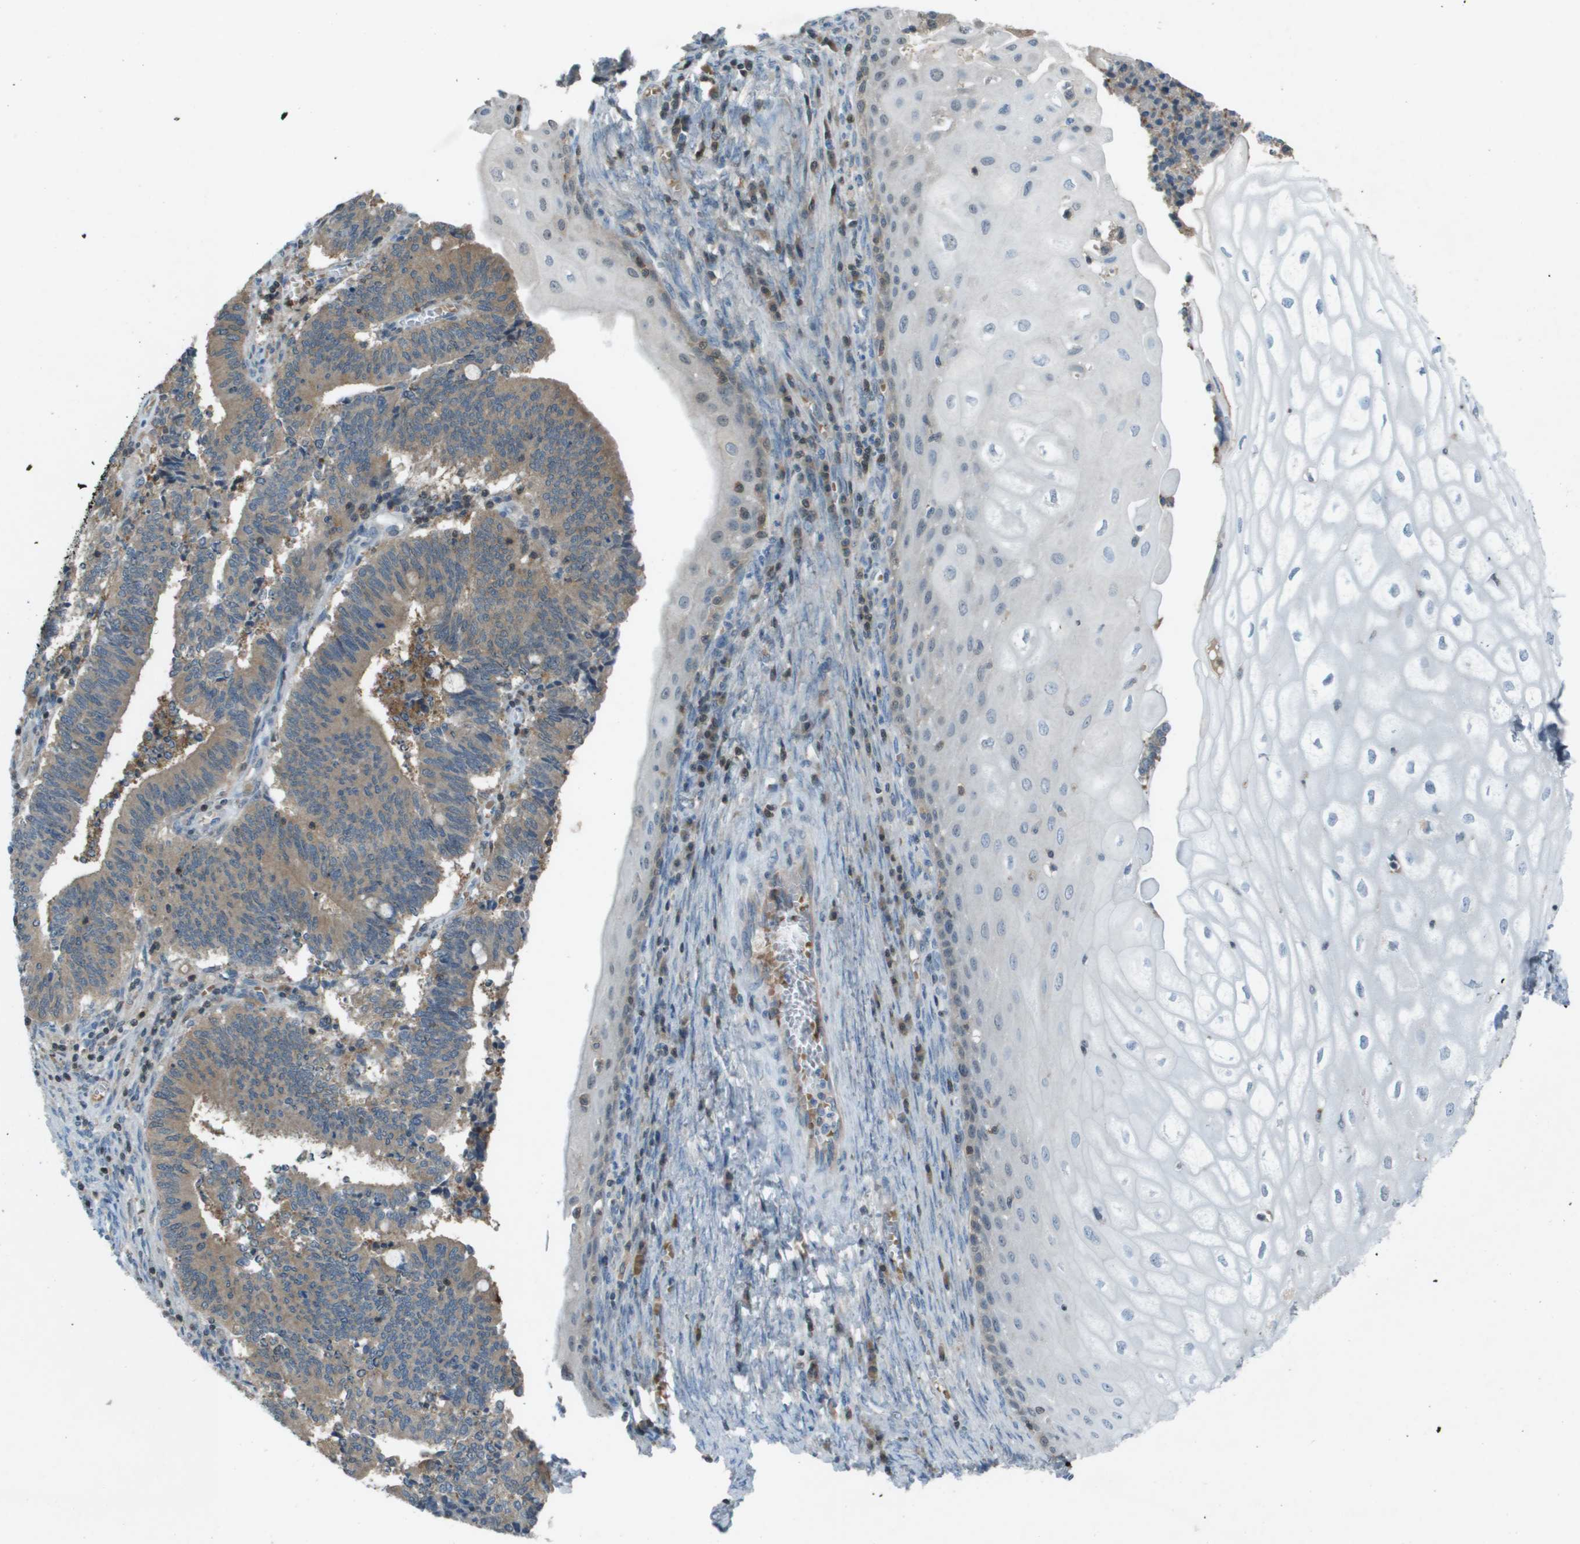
{"staining": {"intensity": "moderate", "quantity": ">75%", "location": "cytoplasmic/membranous"}, "tissue": "cervical cancer", "cell_type": "Tumor cells", "image_type": "cancer", "snomed": [{"axis": "morphology", "description": "Adenocarcinoma, NOS"}, {"axis": "topography", "description": "Cervix"}], "caption": "Immunohistochemical staining of human cervical cancer (adenocarcinoma) exhibits moderate cytoplasmic/membranous protein expression in approximately >75% of tumor cells.", "gene": "CAMK4", "patient": {"sex": "female", "age": 44}}